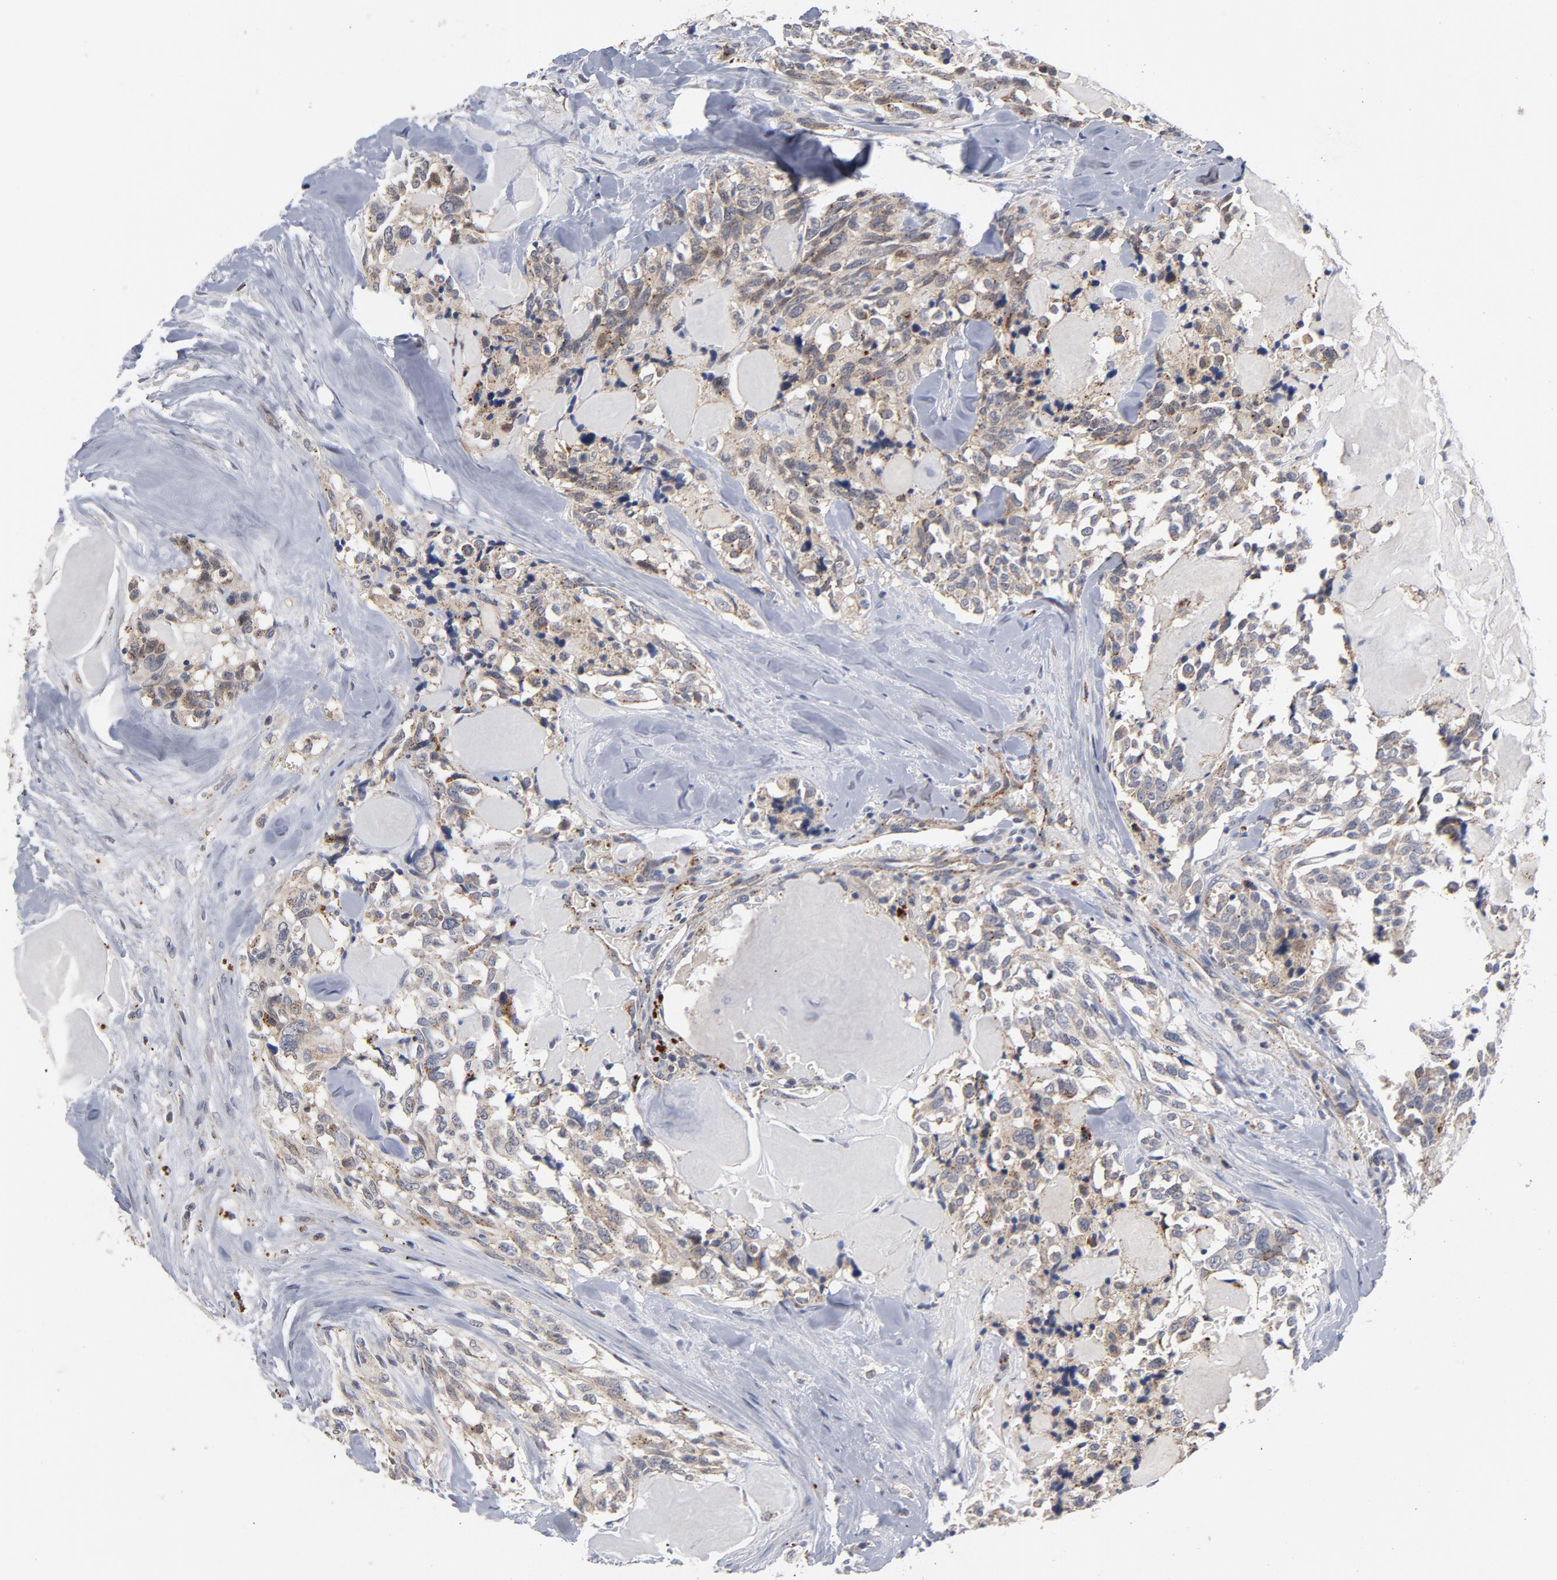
{"staining": {"intensity": "moderate", "quantity": "25%-75%", "location": "cytoplasmic/membranous"}, "tissue": "thyroid cancer", "cell_type": "Tumor cells", "image_type": "cancer", "snomed": [{"axis": "morphology", "description": "Carcinoma, NOS"}, {"axis": "morphology", "description": "Carcinoid, malignant, NOS"}, {"axis": "topography", "description": "Thyroid gland"}], "caption": "The photomicrograph demonstrates immunohistochemical staining of carcinoma (thyroid). There is moderate cytoplasmic/membranous staining is seen in about 25%-75% of tumor cells.", "gene": "AKT2", "patient": {"sex": "male", "age": 33}}